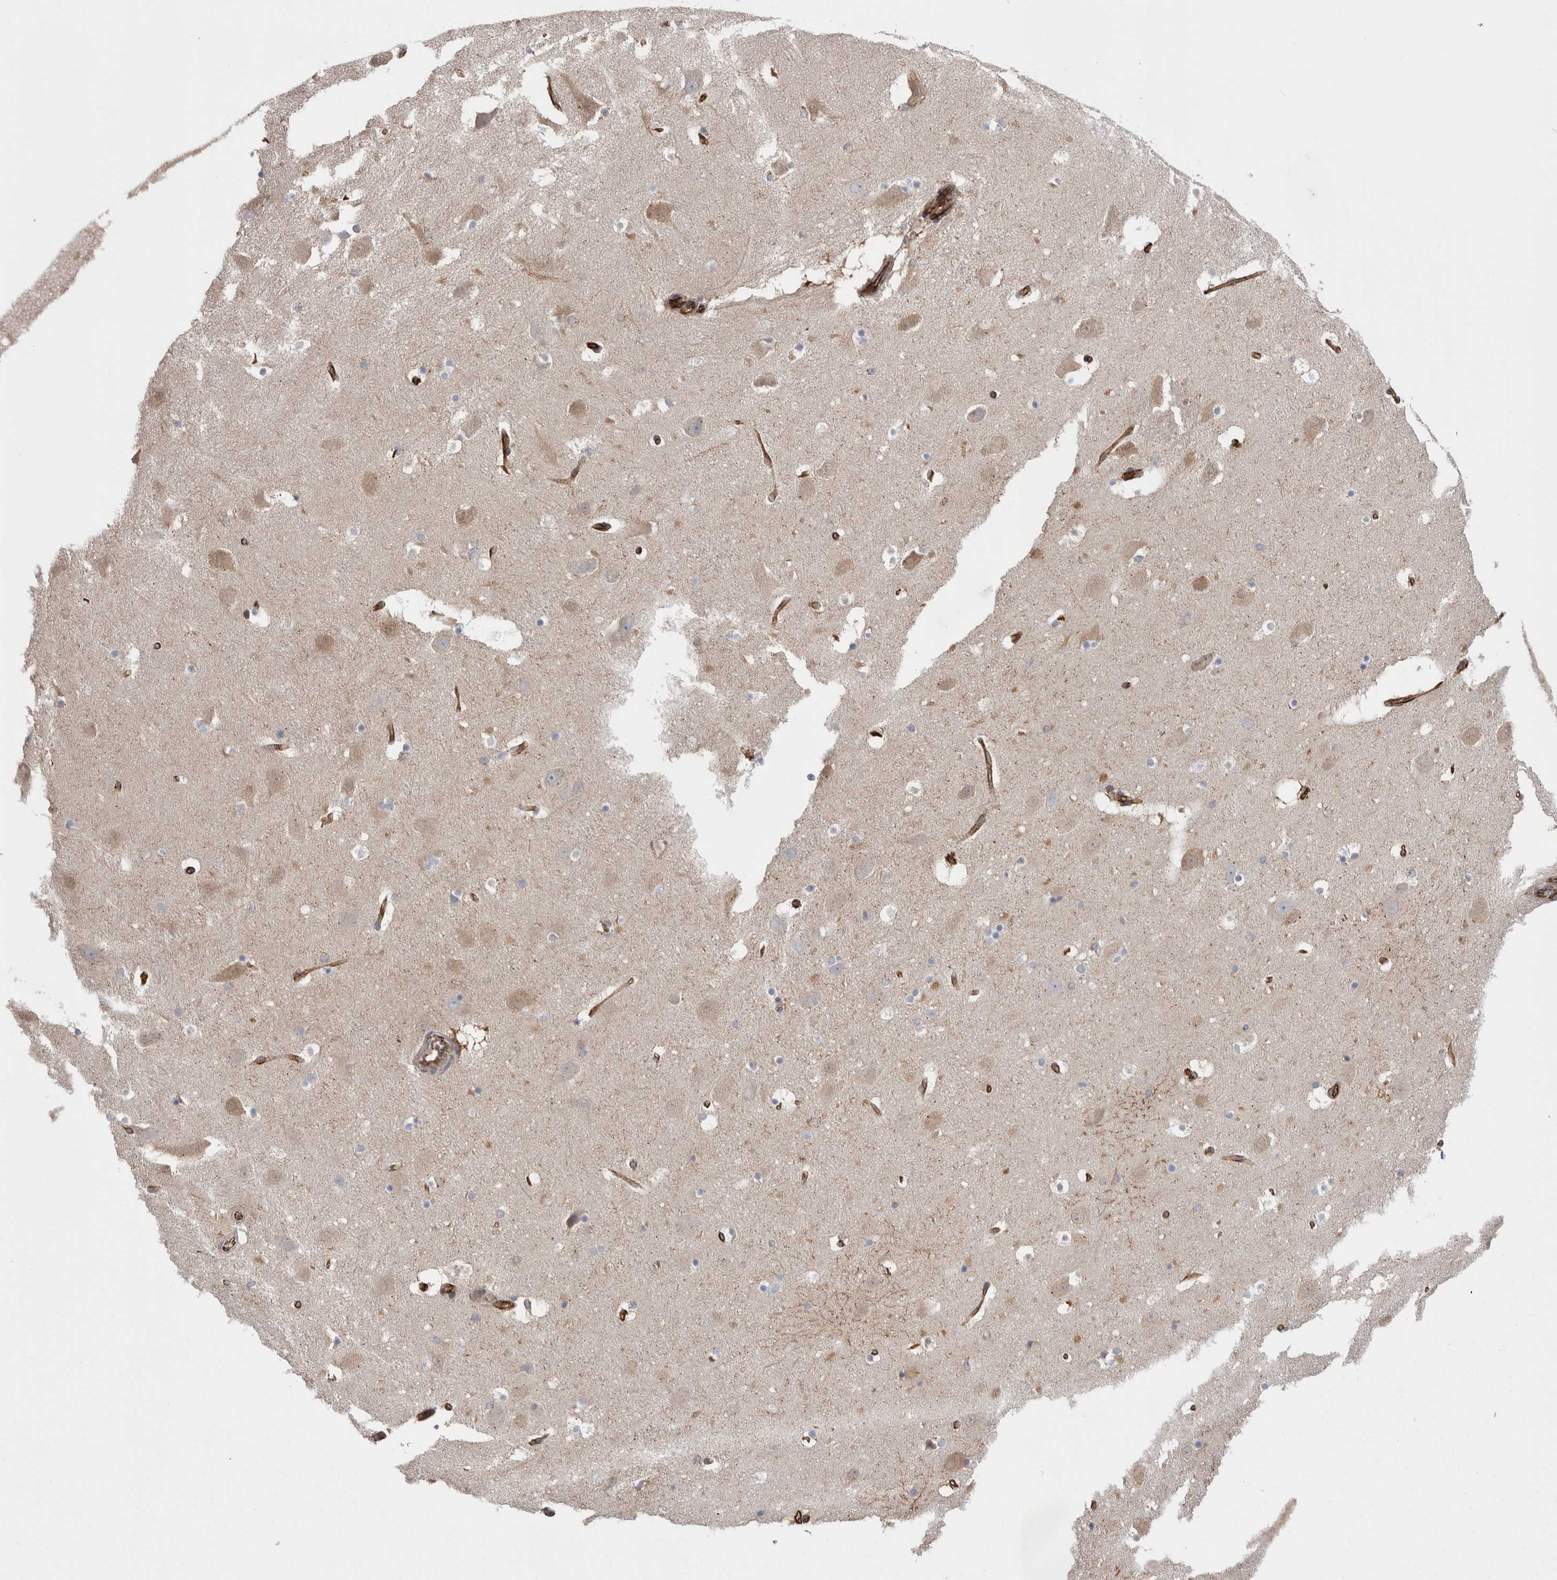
{"staining": {"intensity": "weak", "quantity": "<25%", "location": "cytoplasmic/membranous"}, "tissue": "hippocampus", "cell_type": "Glial cells", "image_type": "normal", "snomed": [{"axis": "morphology", "description": "Normal tissue, NOS"}, {"axis": "topography", "description": "Hippocampus"}], "caption": "Human hippocampus stained for a protein using IHC reveals no positivity in glial cells.", "gene": "KIF12", "patient": {"sex": "male", "age": 45}}